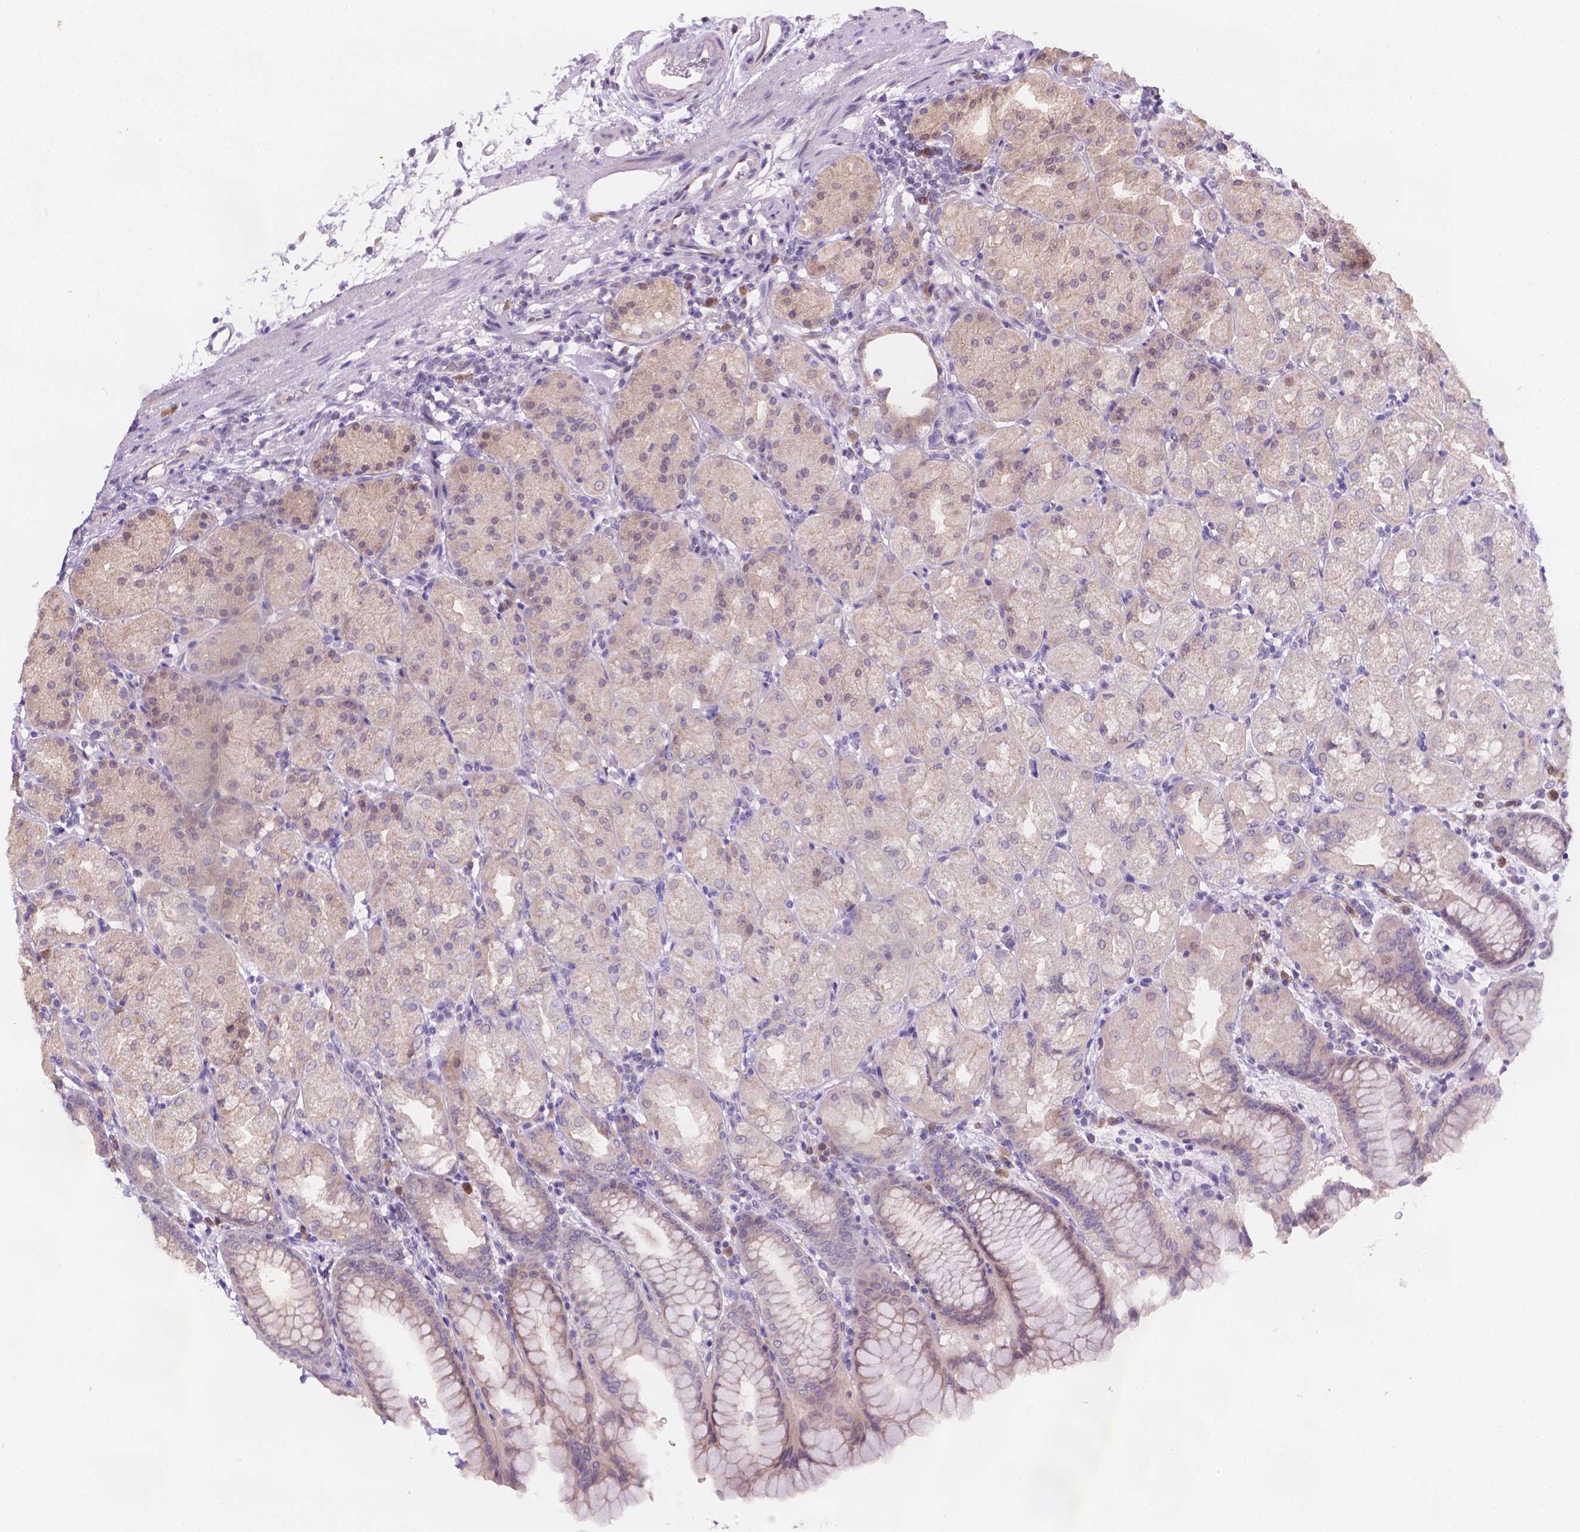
{"staining": {"intensity": "weak", "quantity": "<25%", "location": "cytoplasmic/membranous"}, "tissue": "stomach", "cell_type": "Glandular cells", "image_type": "normal", "snomed": [{"axis": "morphology", "description": "Normal tissue, NOS"}, {"axis": "topography", "description": "Stomach, upper"}, {"axis": "topography", "description": "Stomach"}, {"axis": "topography", "description": "Stomach, lower"}], "caption": "This is a photomicrograph of IHC staining of normal stomach, which shows no expression in glandular cells. (DAB immunohistochemistry, high magnification).", "gene": "CD96", "patient": {"sex": "male", "age": 62}}